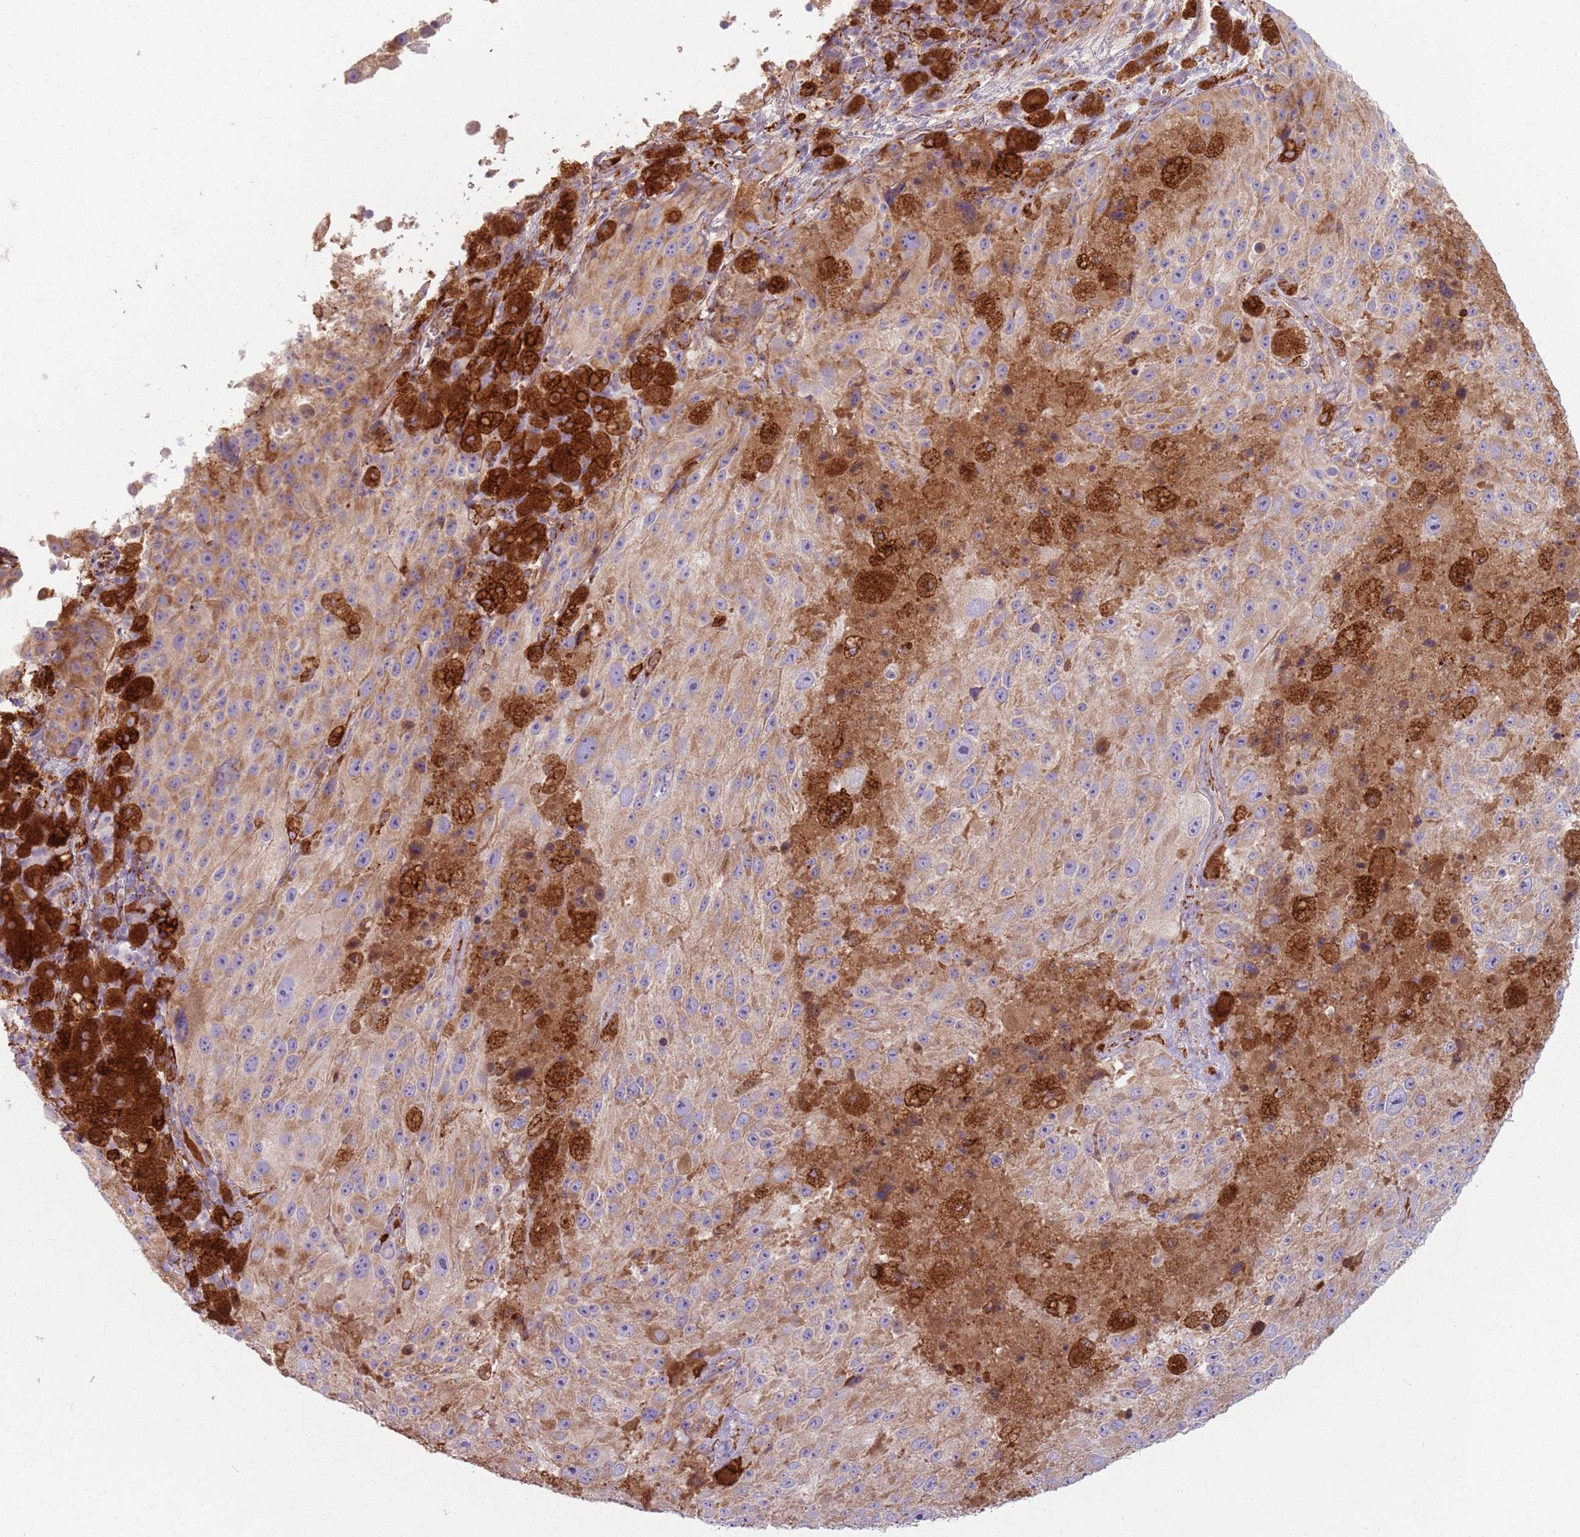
{"staining": {"intensity": "moderate", "quantity": "<25%", "location": "cytoplasmic/membranous"}, "tissue": "melanoma", "cell_type": "Tumor cells", "image_type": "cancer", "snomed": [{"axis": "morphology", "description": "Malignant melanoma, Metastatic site"}, {"axis": "topography", "description": "Lymph node"}], "caption": "An immunohistochemistry (IHC) photomicrograph of tumor tissue is shown. Protein staining in brown labels moderate cytoplasmic/membranous positivity in melanoma within tumor cells. The staining is performed using DAB (3,3'-diaminobenzidine) brown chromogen to label protein expression. The nuclei are counter-stained blue using hematoxylin.", "gene": "COLGALT1", "patient": {"sex": "male", "age": 62}}